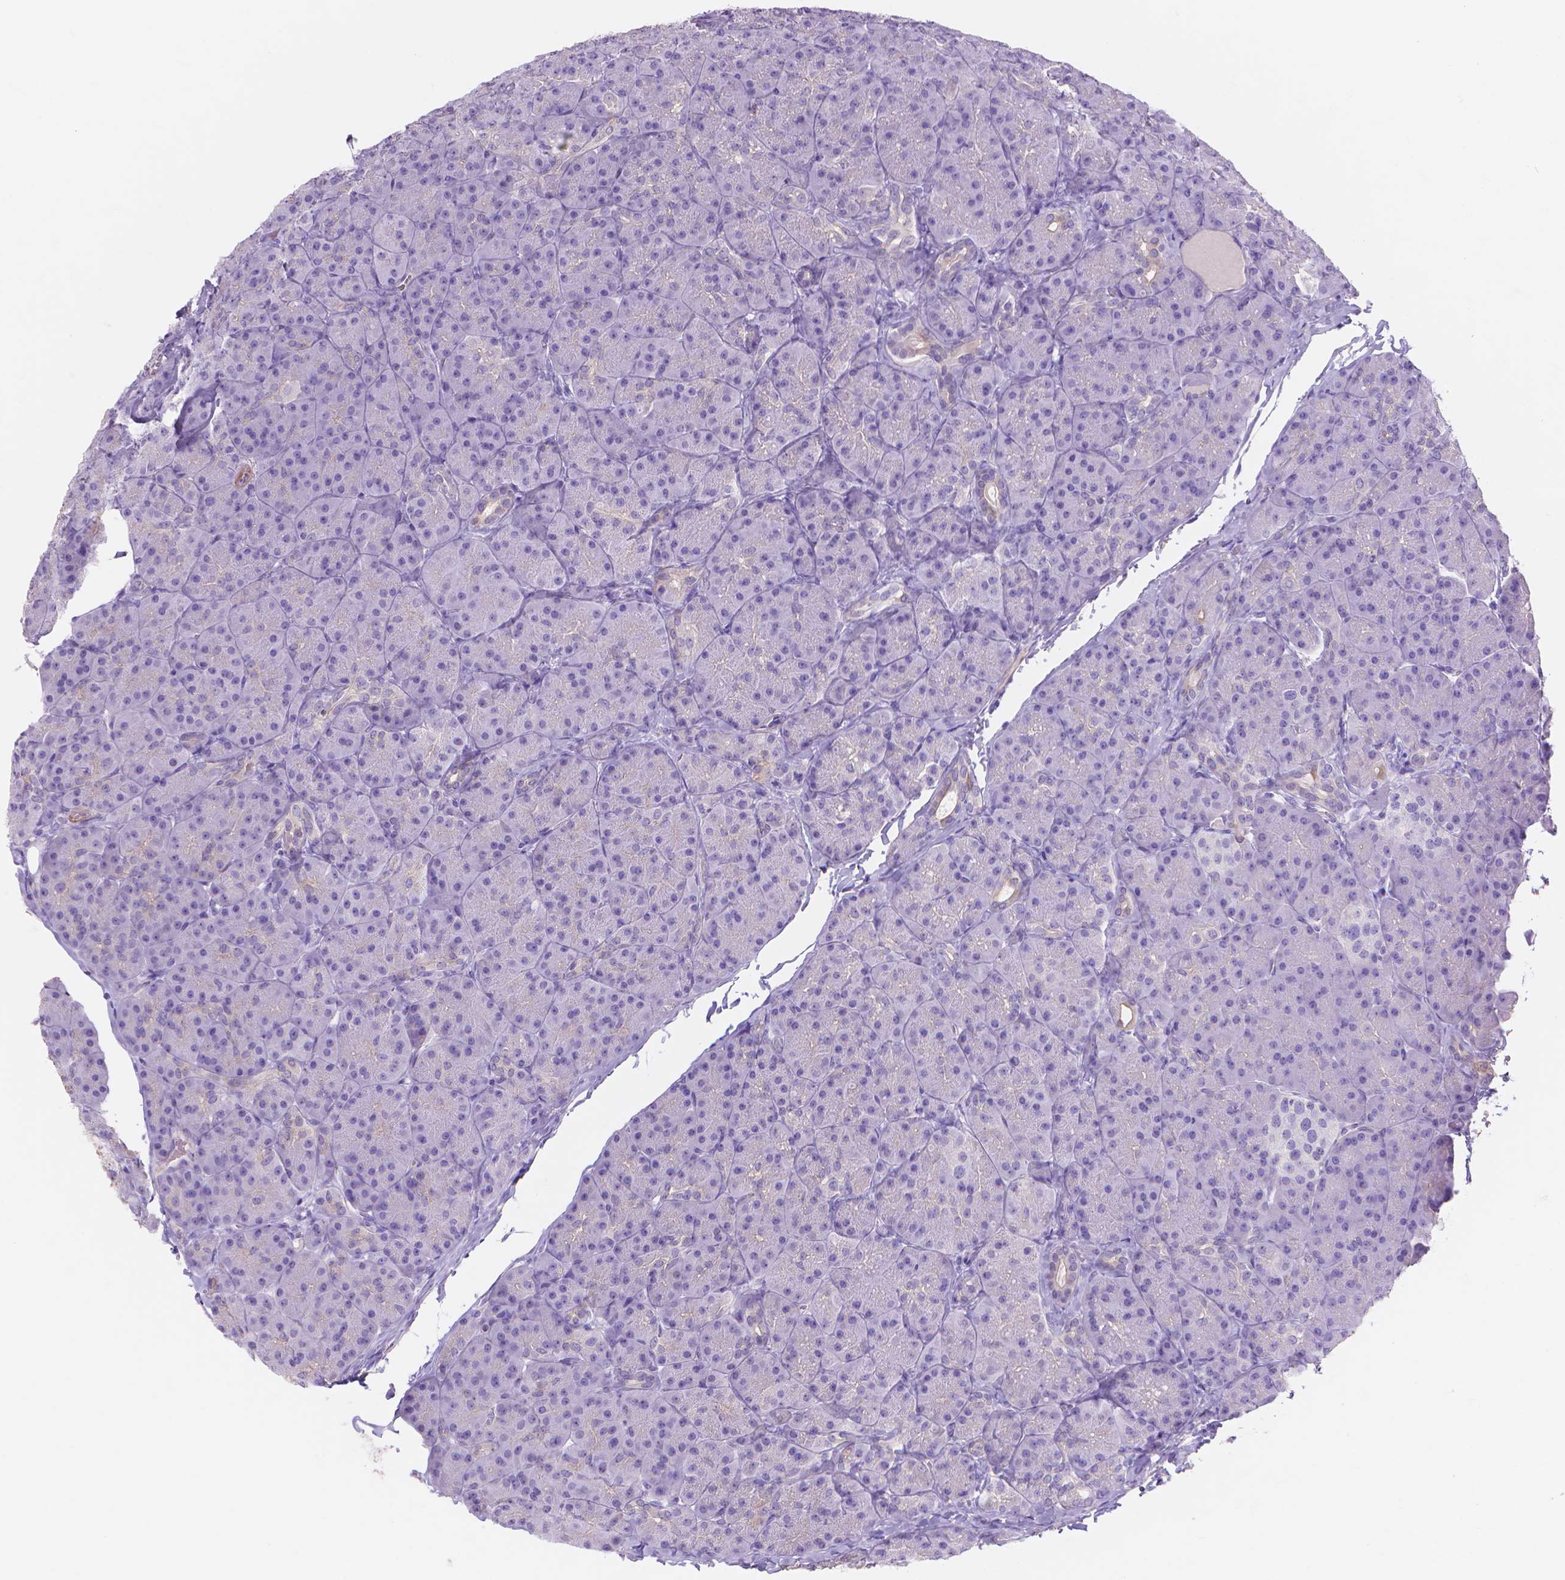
{"staining": {"intensity": "negative", "quantity": "none", "location": "none"}, "tissue": "pancreas", "cell_type": "Exocrine glandular cells", "image_type": "normal", "snomed": [{"axis": "morphology", "description": "Normal tissue, NOS"}, {"axis": "topography", "description": "Pancreas"}], "caption": "Pancreas stained for a protein using immunohistochemistry (IHC) shows no staining exocrine glandular cells.", "gene": "MBLAC1", "patient": {"sex": "male", "age": 57}}